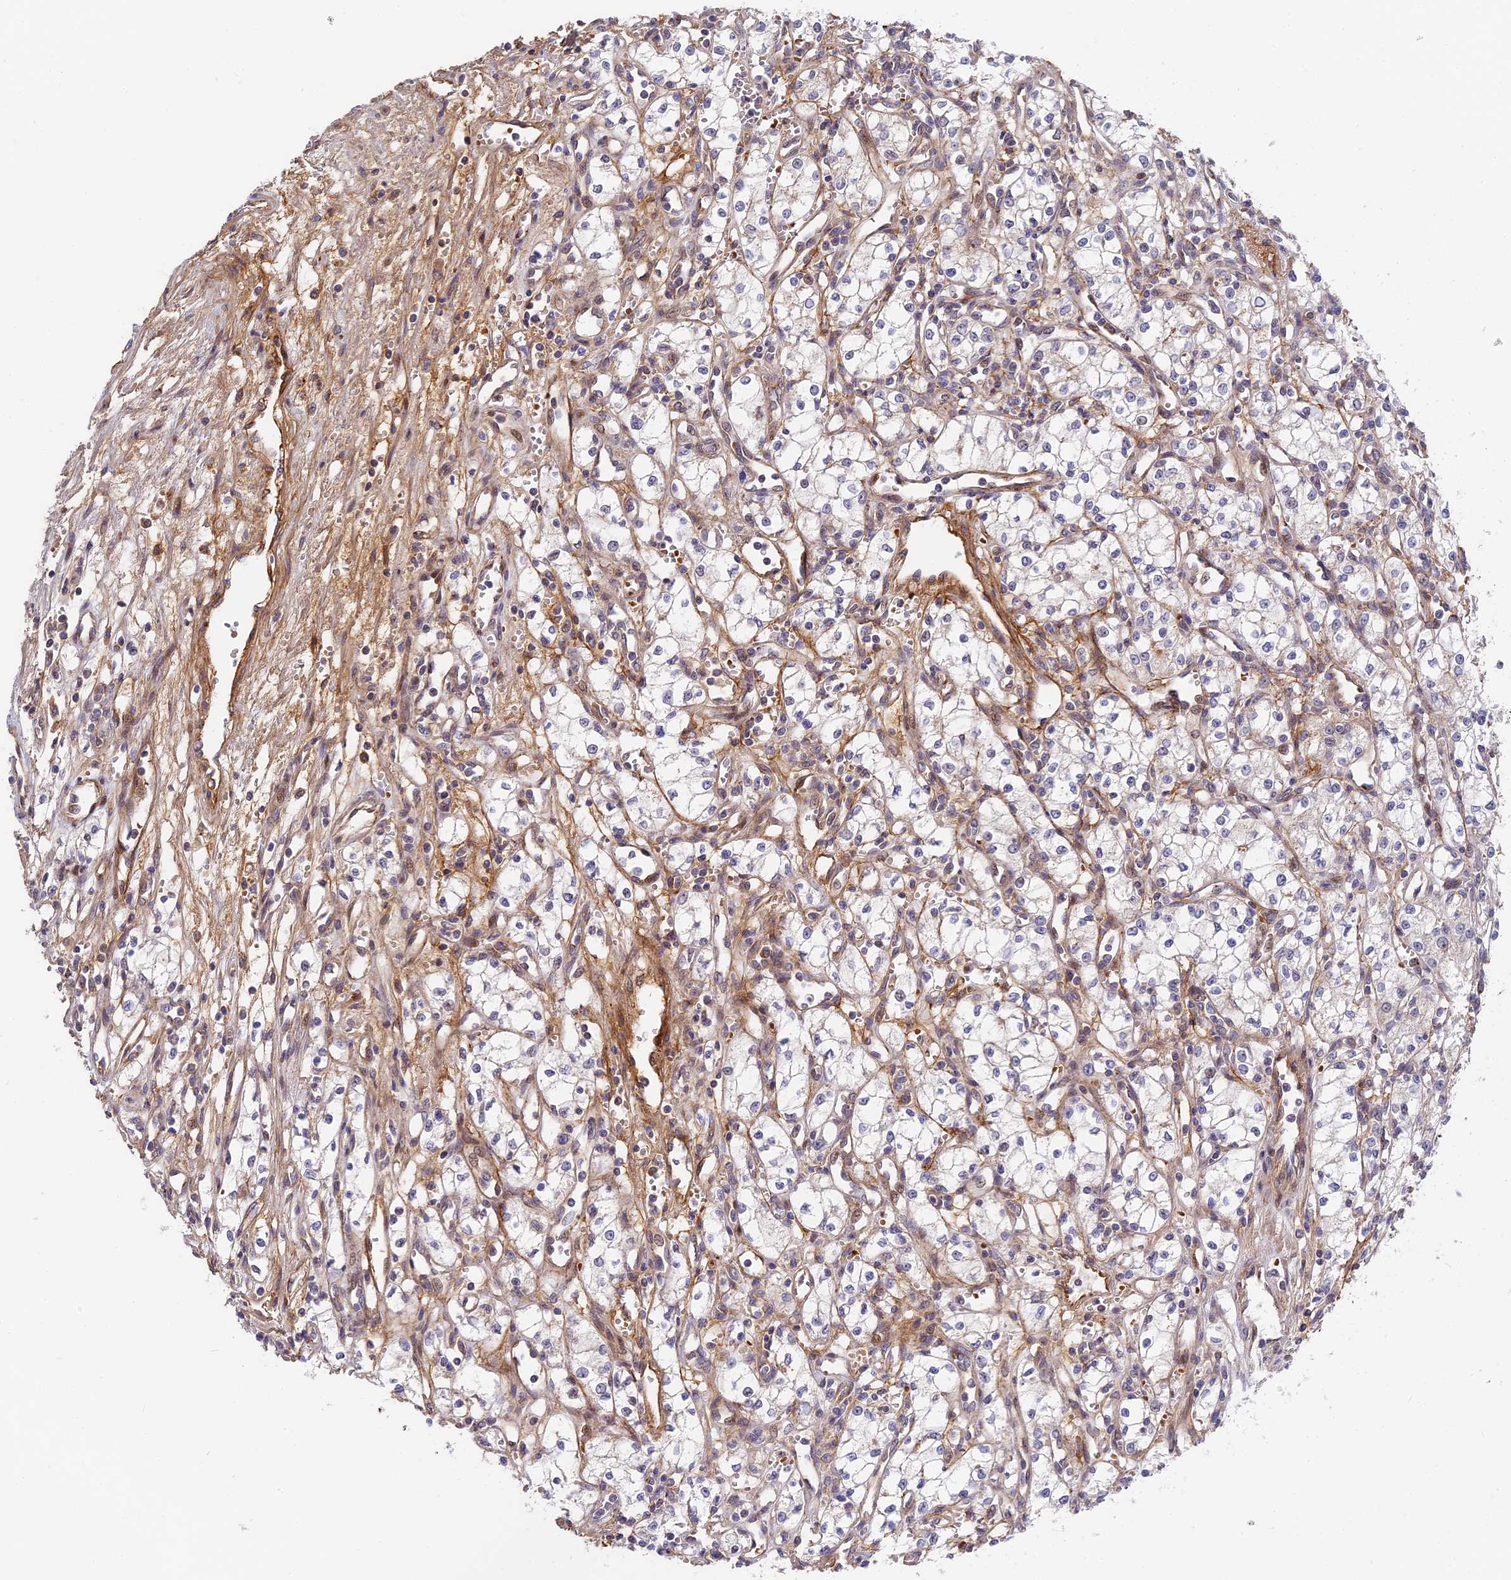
{"staining": {"intensity": "negative", "quantity": "none", "location": "none"}, "tissue": "renal cancer", "cell_type": "Tumor cells", "image_type": "cancer", "snomed": [{"axis": "morphology", "description": "Adenocarcinoma, NOS"}, {"axis": "topography", "description": "Kidney"}], "caption": "An immunohistochemistry (IHC) photomicrograph of renal adenocarcinoma is shown. There is no staining in tumor cells of renal adenocarcinoma.", "gene": "MISP3", "patient": {"sex": "male", "age": 59}}